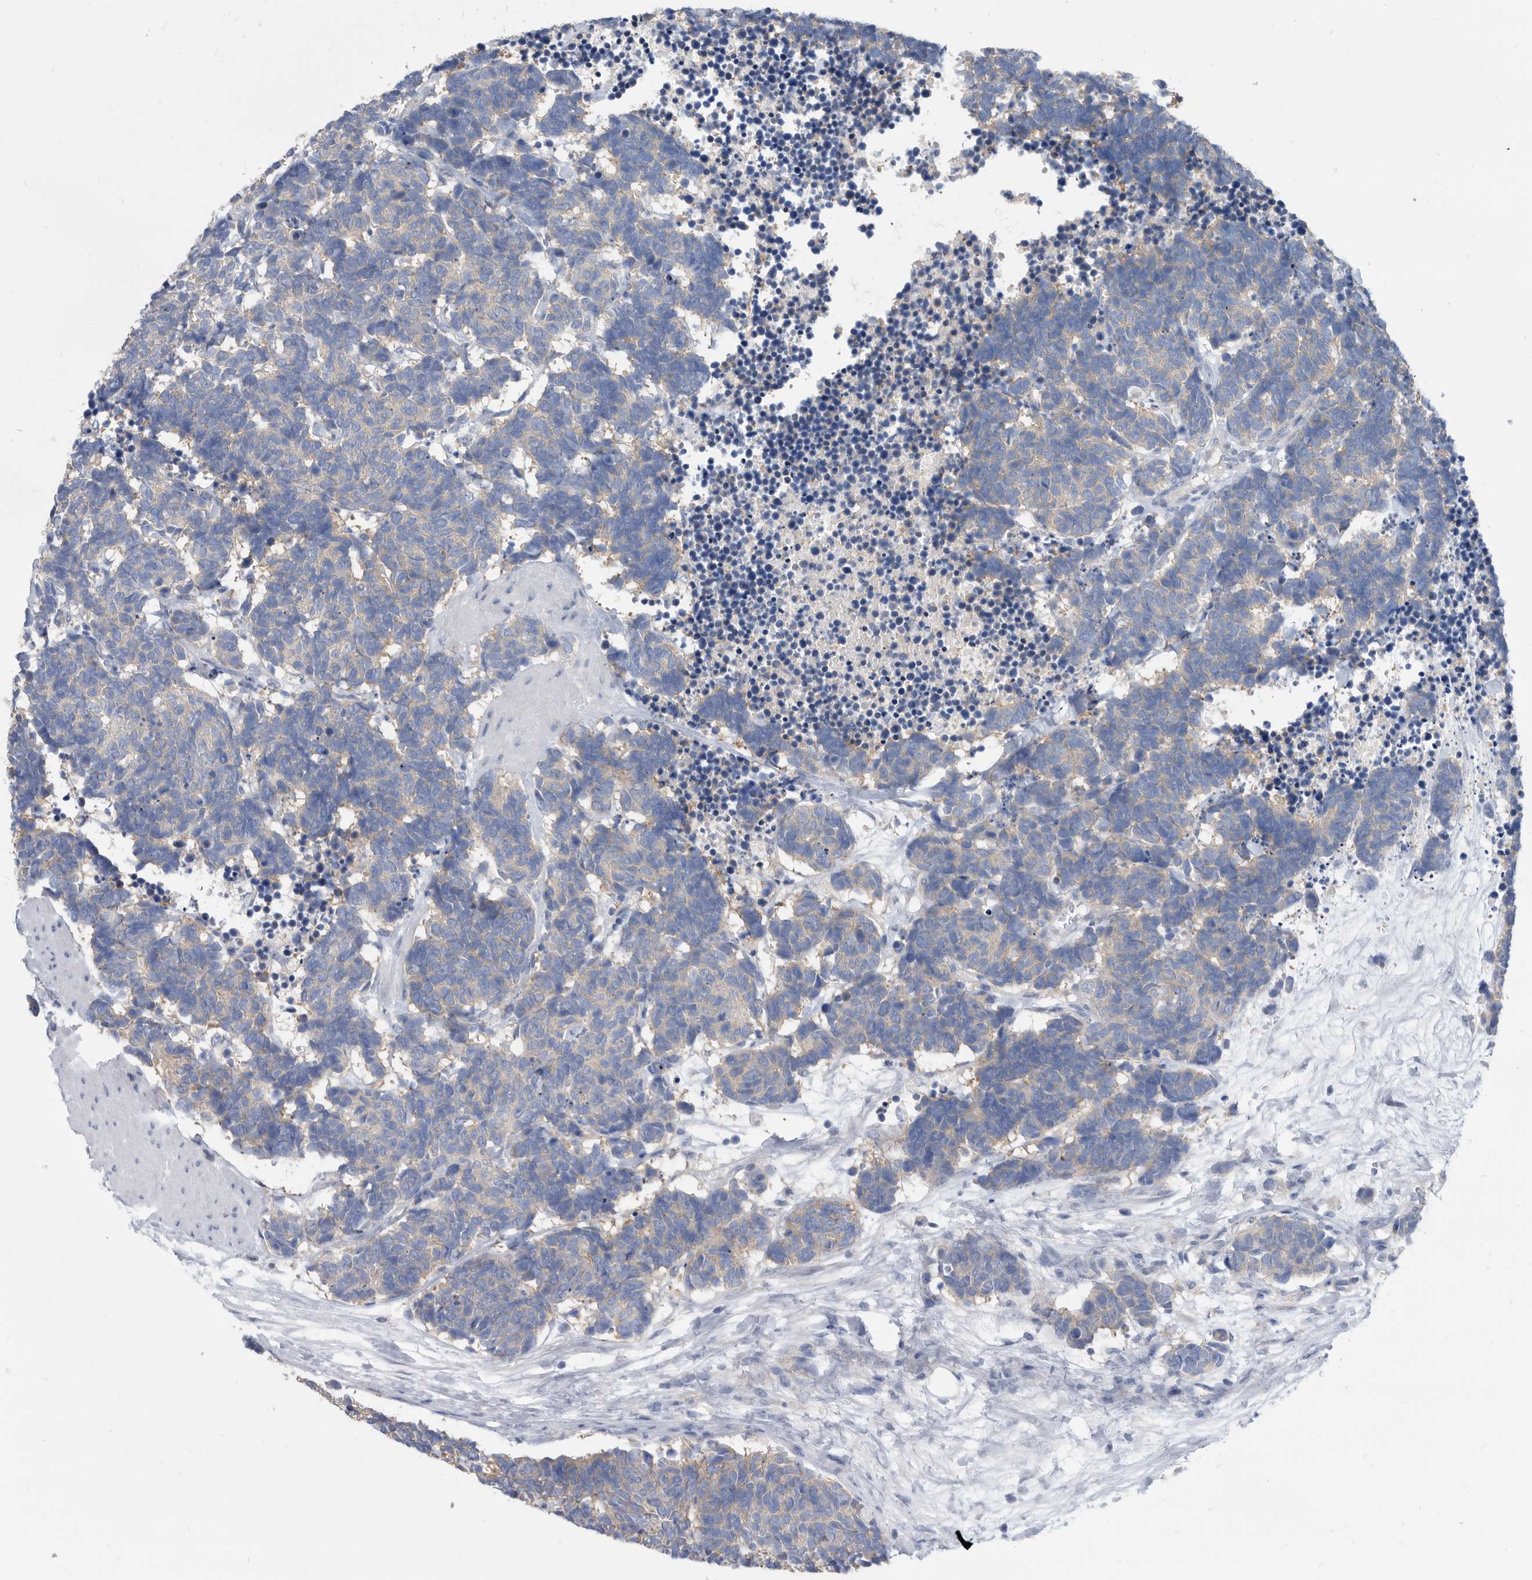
{"staining": {"intensity": "weak", "quantity": "<25%", "location": "cytoplasmic/membranous"}, "tissue": "carcinoid", "cell_type": "Tumor cells", "image_type": "cancer", "snomed": [{"axis": "morphology", "description": "Carcinoma, NOS"}, {"axis": "morphology", "description": "Carcinoid, malignant, NOS"}, {"axis": "topography", "description": "Urinary bladder"}], "caption": "DAB (3,3'-diaminobenzidine) immunohistochemical staining of human carcinoid displays no significant expression in tumor cells.", "gene": "CCT4", "patient": {"sex": "male", "age": 57}}